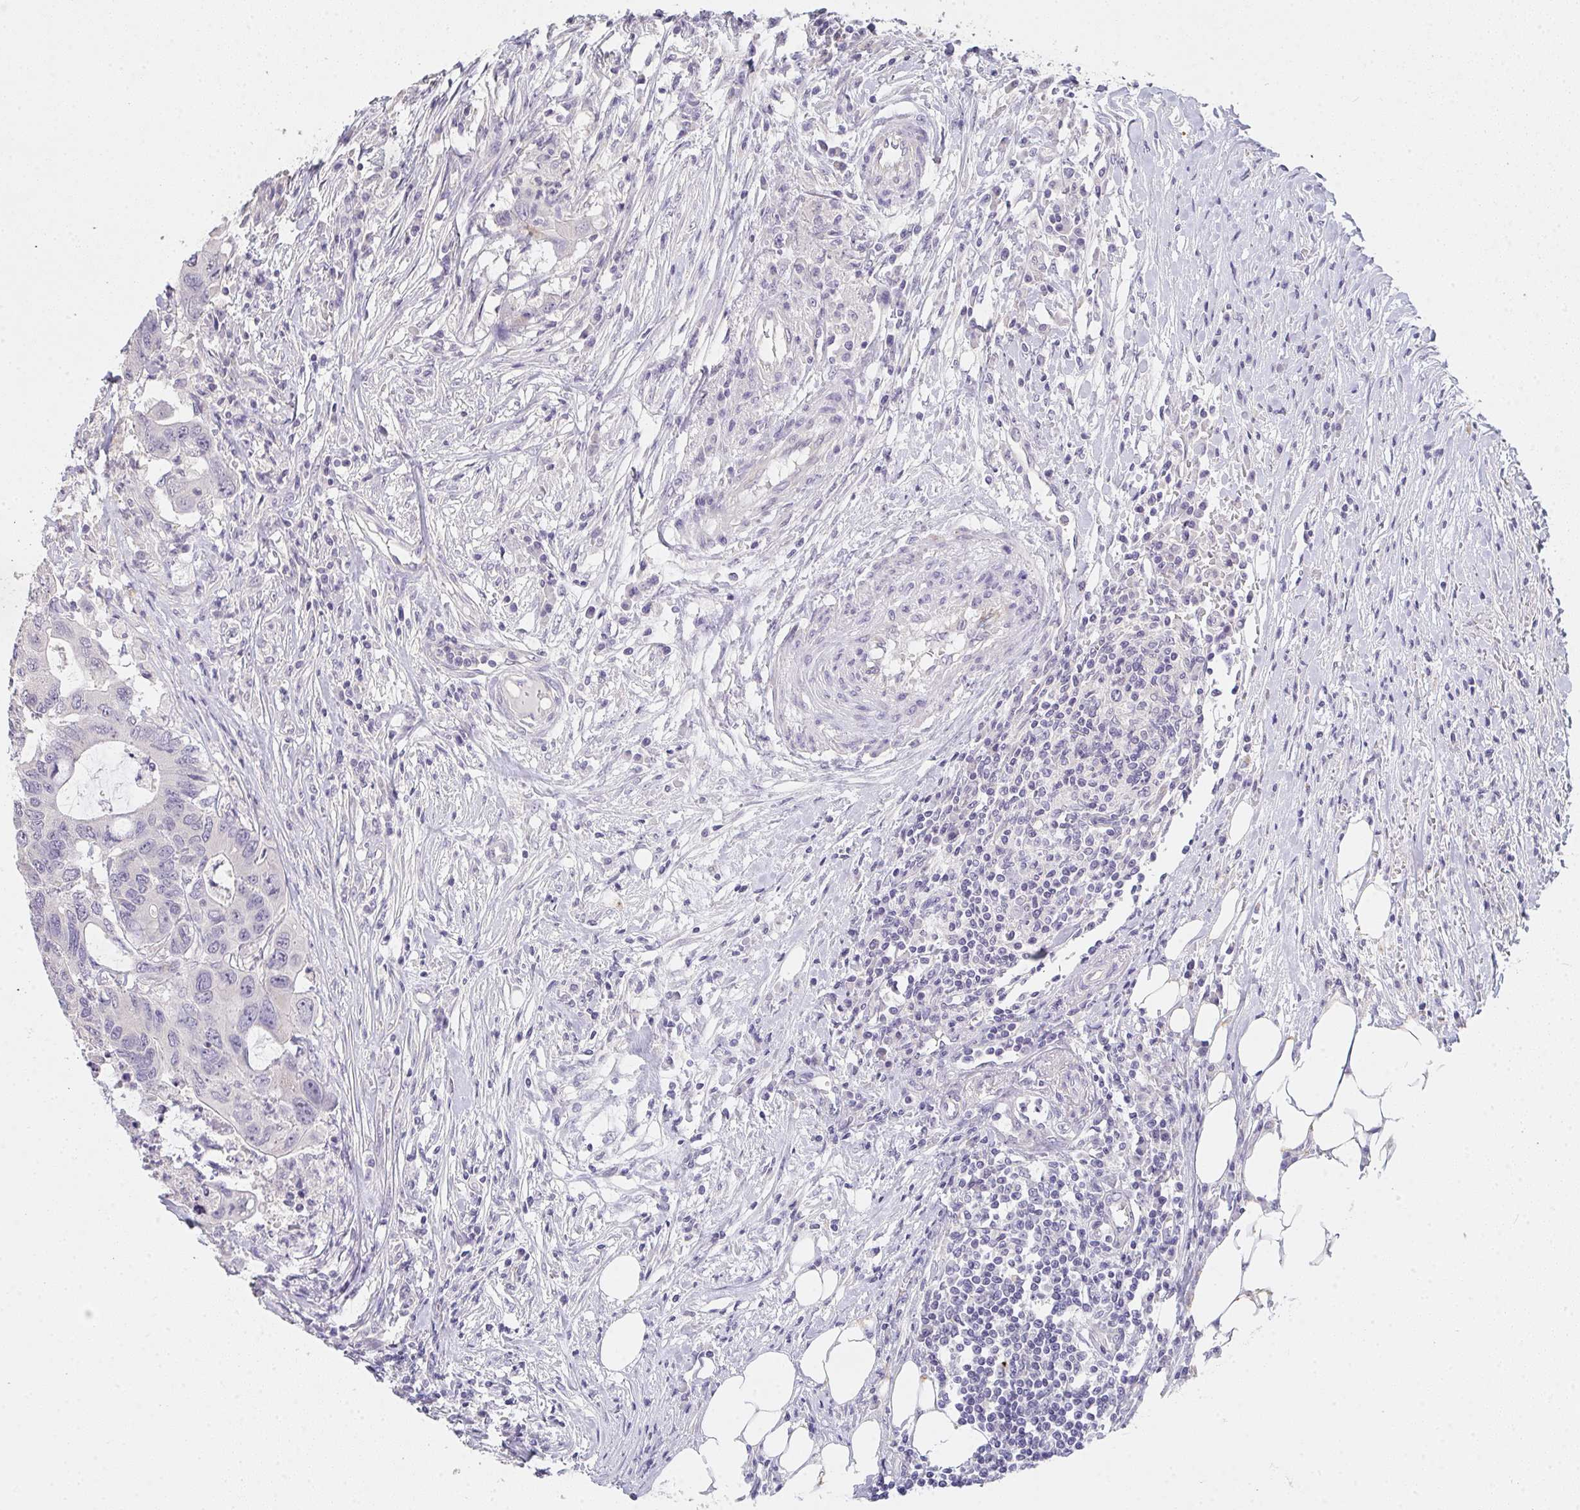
{"staining": {"intensity": "weak", "quantity": "<25%", "location": "cytoplasmic/membranous"}, "tissue": "colorectal cancer", "cell_type": "Tumor cells", "image_type": "cancer", "snomed": [{"axis": "morphology", "description": "Adenocarcinoma, NOS"}, {"axis": "topography", "description": "Colon"}], "caption": "Human colorectal cancer (adenocarcinoma) stained for a protein using immunohistochemistry exhibits no positivity in tumor cells.", "gene": "TMEM219", "patient": {"sex": "male", "age": 71}}